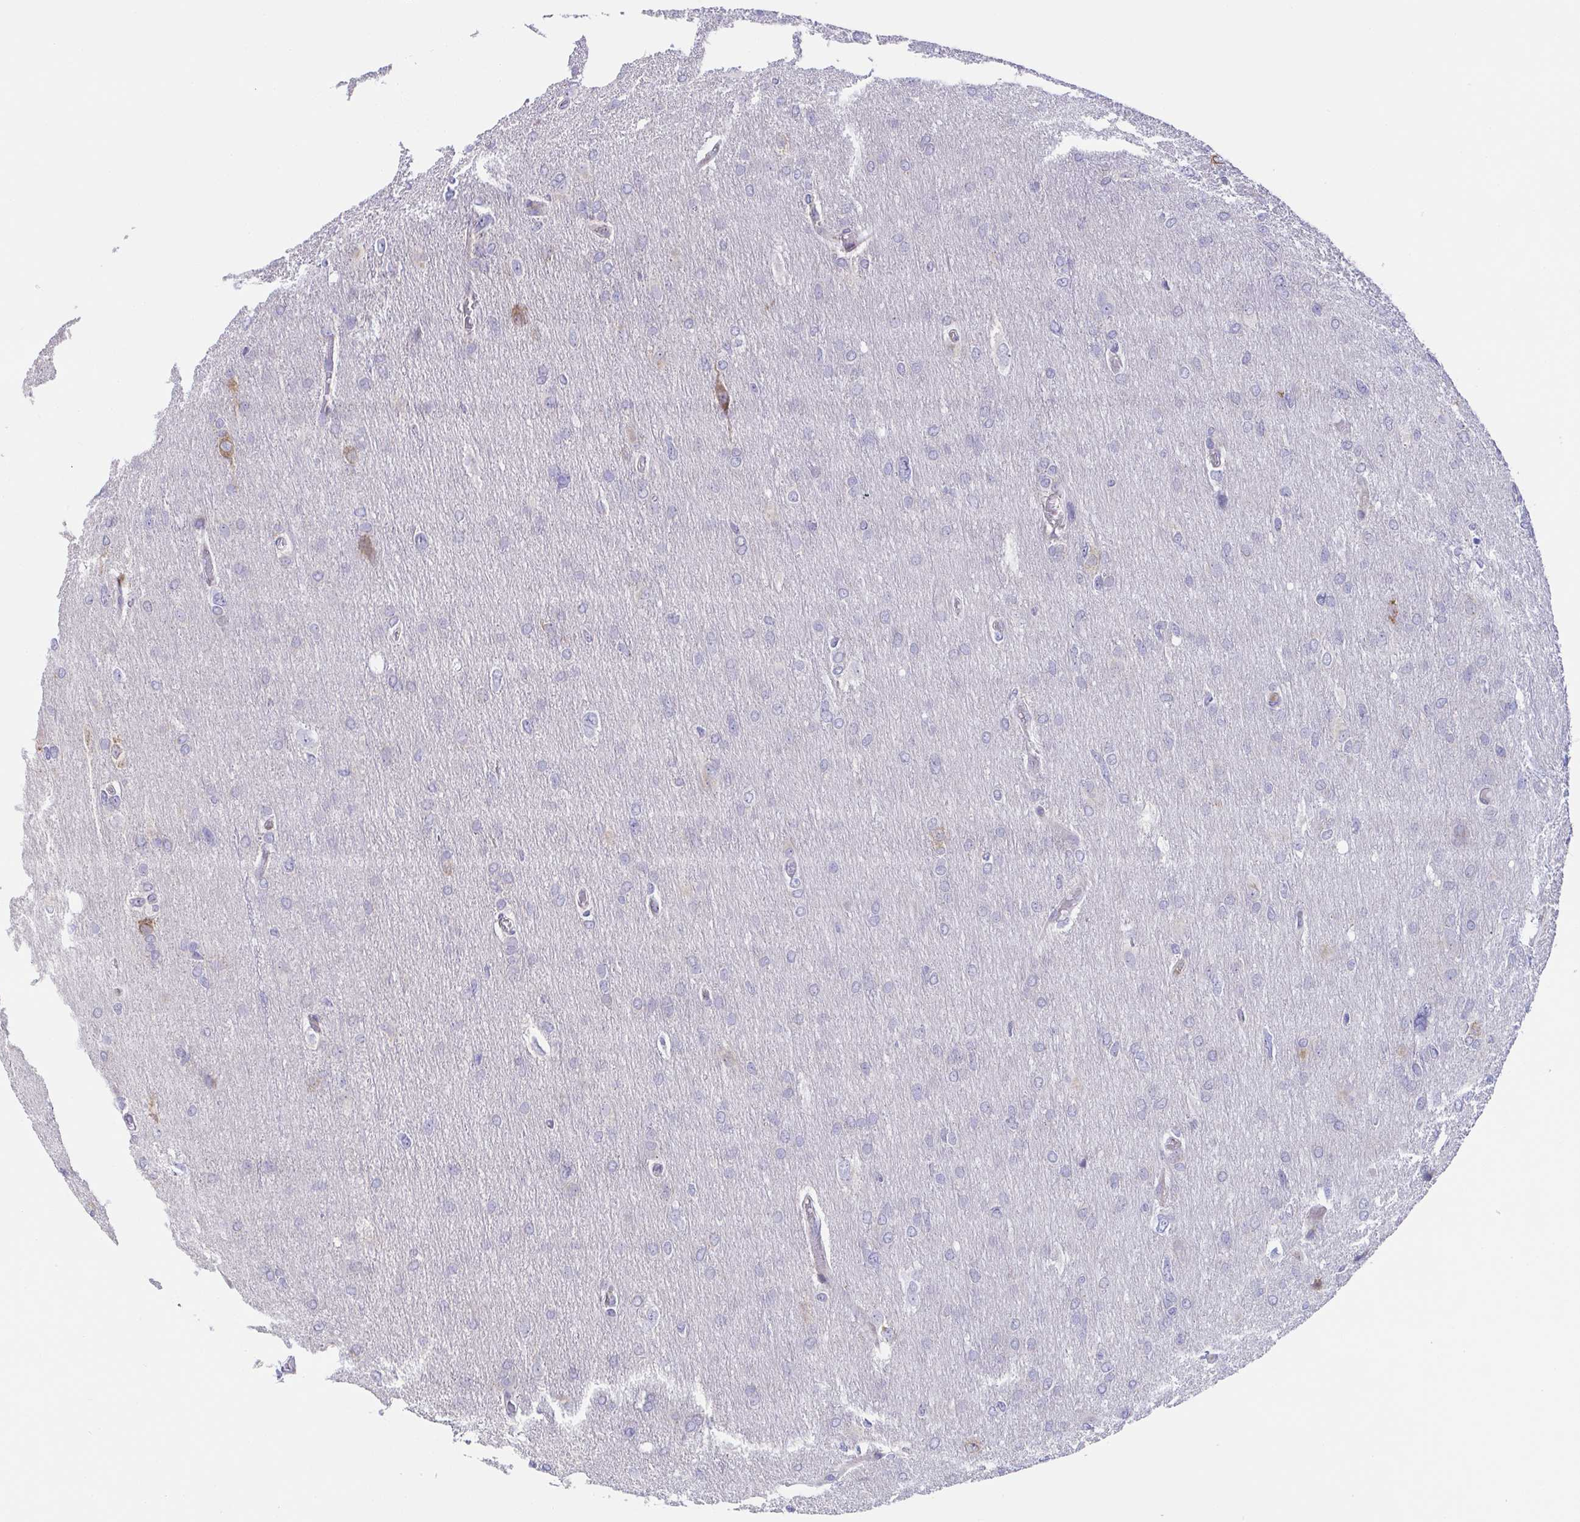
{"staining": {"intensity": "negative", "quantity": "none", "location": "none"}, "tissue": "glioma", "cell_type": "Tumor cells", "image_type": "cancer", "snomed": [{"axis": "morphology", "description": "Glioma, malignant, High grade"}, {"axis": "topography", "description": "Brain"}], "caption": "Immunohistochemical staining of human glioma demonstrates no significant staining in tumor cells.", "gene": "MIA3", "patient": {"sex": "male", "age": 53}}